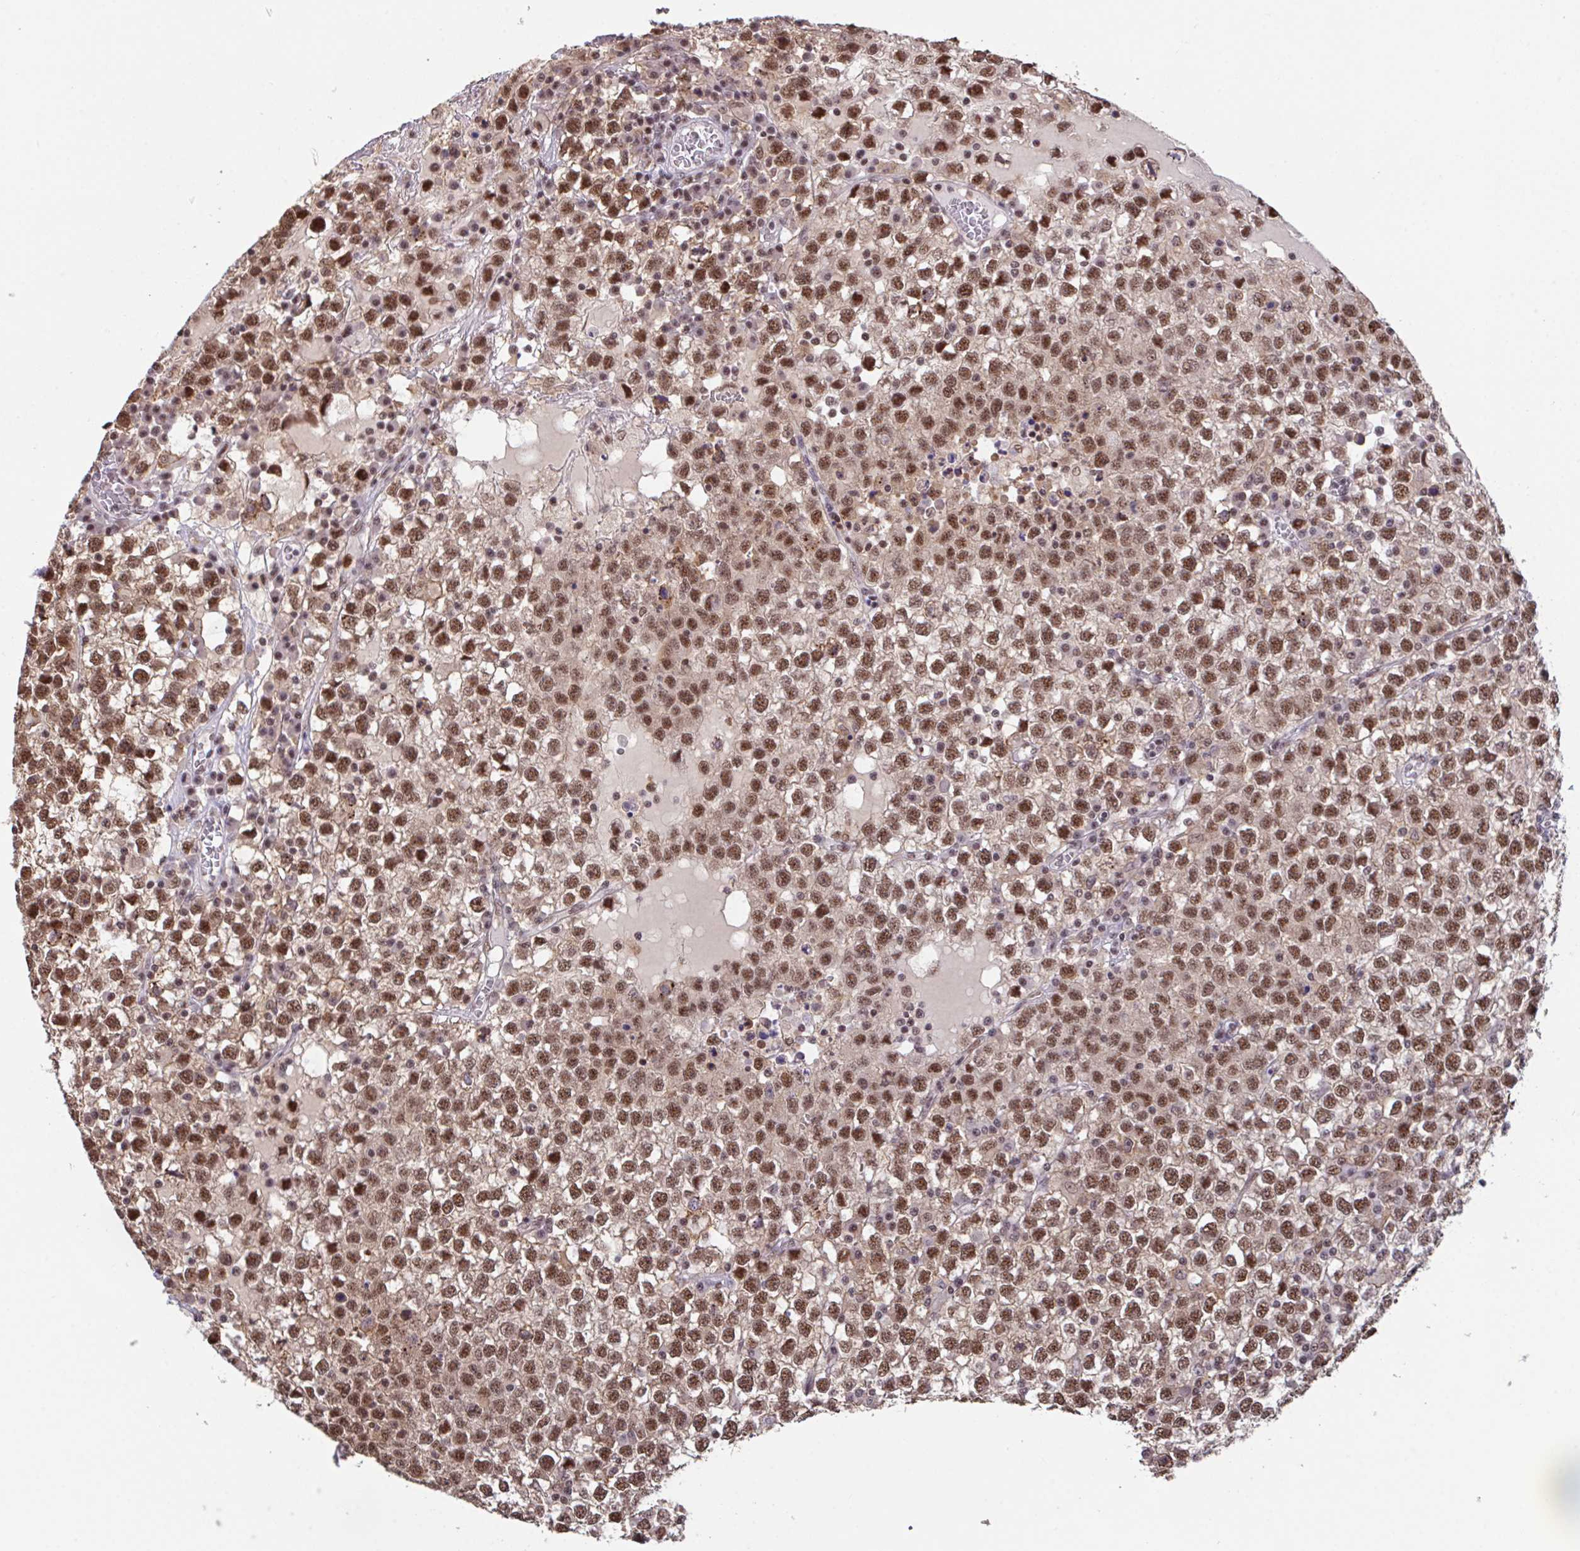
{"staining": {"intensity": "moderate", "quantity": ">75%", "location": "nuclear"}, "tissue": "testis cancer", "cell_type": "Tumor cells", "image_type": "cancer", "snomed": [{"axis": "morphology", "description": "Seminoma, NOS"}, {"axis": "topography", "description": "Testis"}], "caption": "Immunohistochemistry (IHC) photomicrograph of human testis seminoma stained for a protein (brown), which reveals medium levels of moderate nuclear positivity in about >75% of tumor cells.", "gene": "OR6K3", "patient": {"sex": "male", "age": 65}}